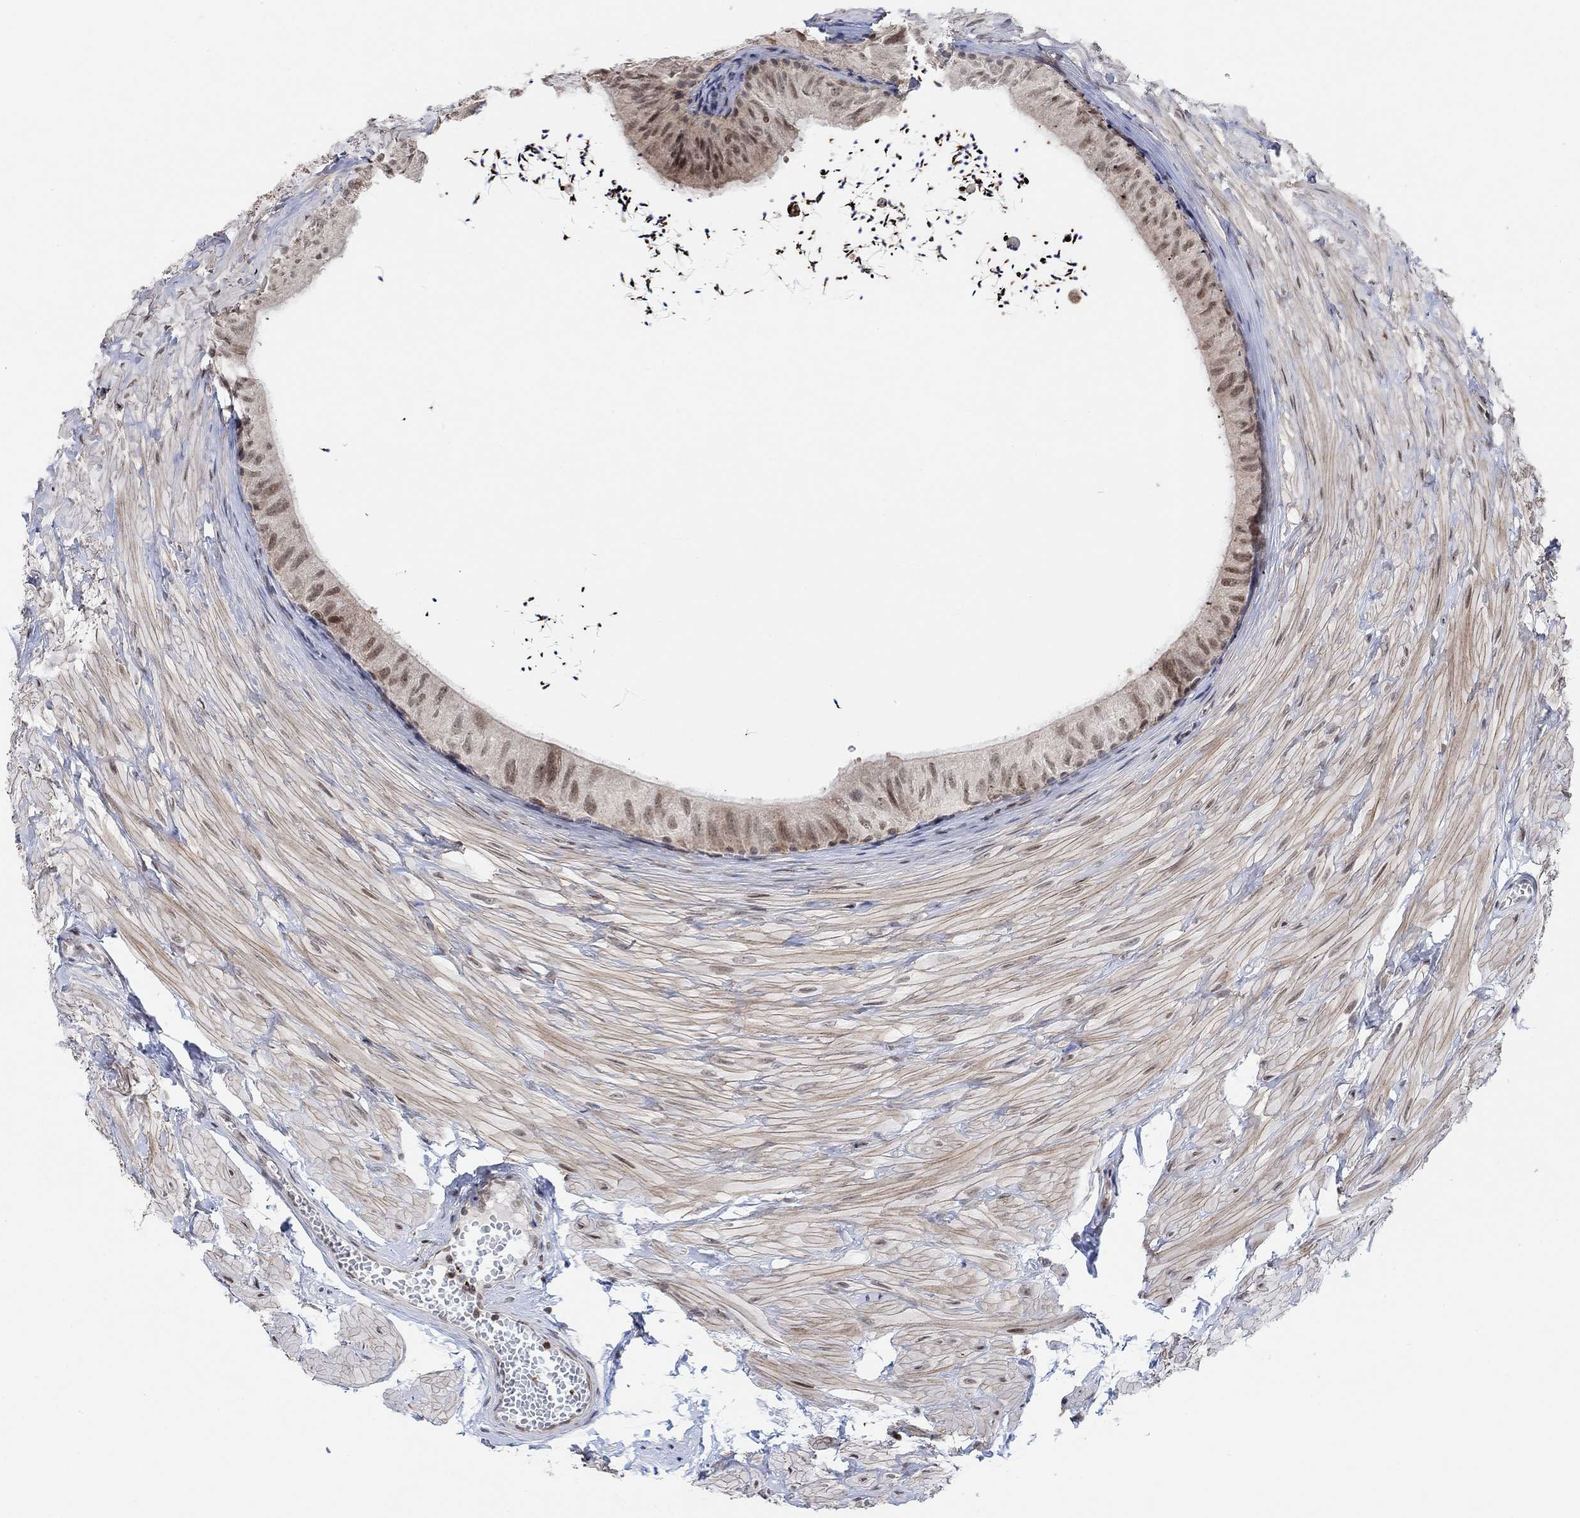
{"staining": {"intensity": "moderate", "quantity": "<25%", "location": "nuclear"}, "tissue": "epididymis", "cell_type": "Glandular cells", "image_type": "normal", "snomed": [{"axis": "morphology", "description": "Normal tissue, NOS"}, {"axis": "topography", "description": "Epididymis"}], "caption": "Immunohistochemistry (IHC) (DAB) staining of benign epididymis displays moderate nuclear protein staining in approximately <25% of glandular cells. The staining is performed using DAB brown chromogen to label protein expression. The nuclei are counter-stained blue using hematoxylin.", "gene": "PWWP2B", "patient": {"sex": "male", "age": 32}}